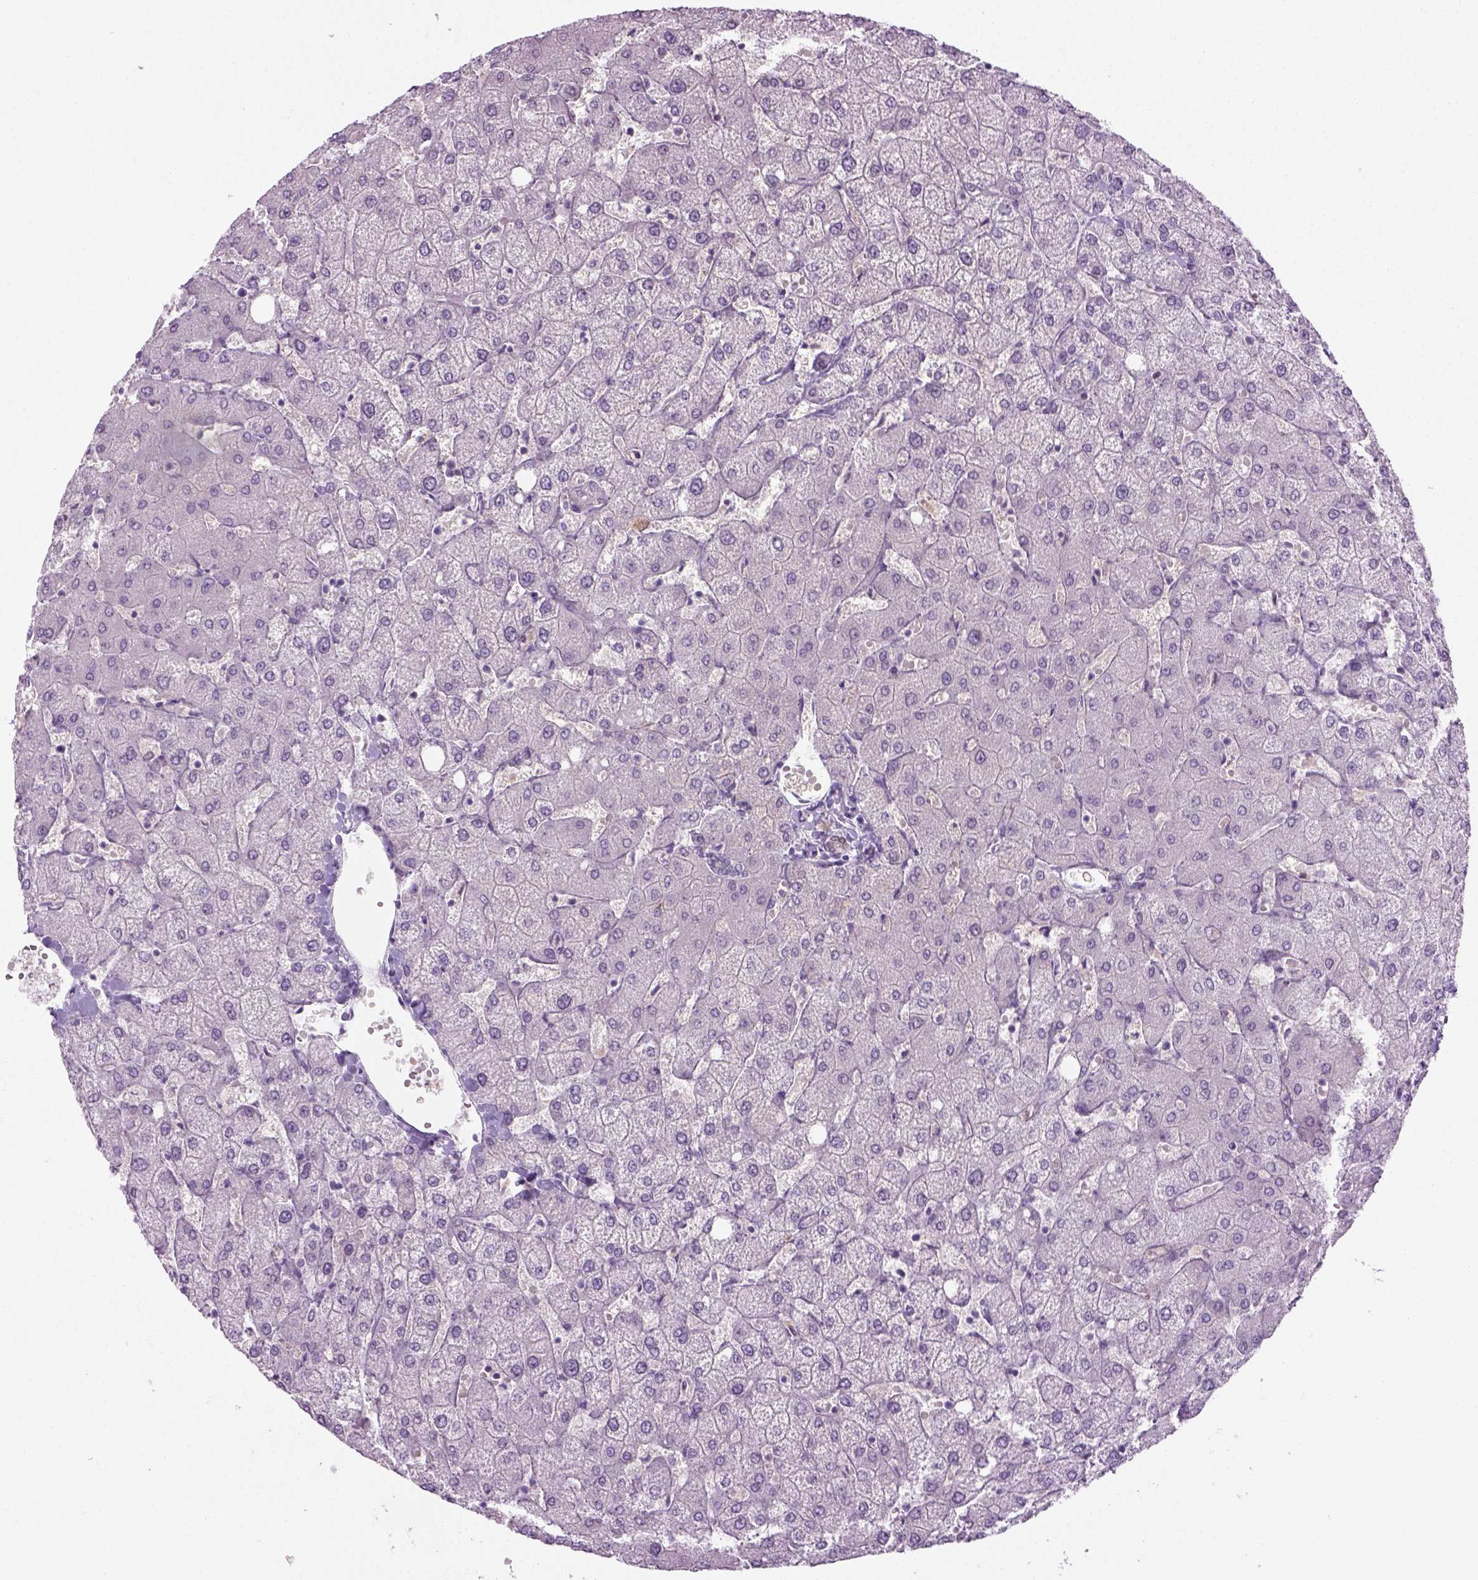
{"staining": {"intensity": "negative", "quantity": "none", "location": "none"}, "tissue": "liver", "cell_type": "Cholangiocytes", "image_type": "normal", "snomed": [{"axis": "morphology", "description": "Normal tissue, NOS"}, {"axis": "topography", "description": "Liver"}], "caption": "A micrograph of human liver is negative for staining in cholangiocytes. (Brightfield microscopy of DAB (3,3'-diaminobenzidine) immunohistochemistry (IHC) at high magnification).", "gene": "CIBAR2", "patient": {"sex": "female", "age": 54}}